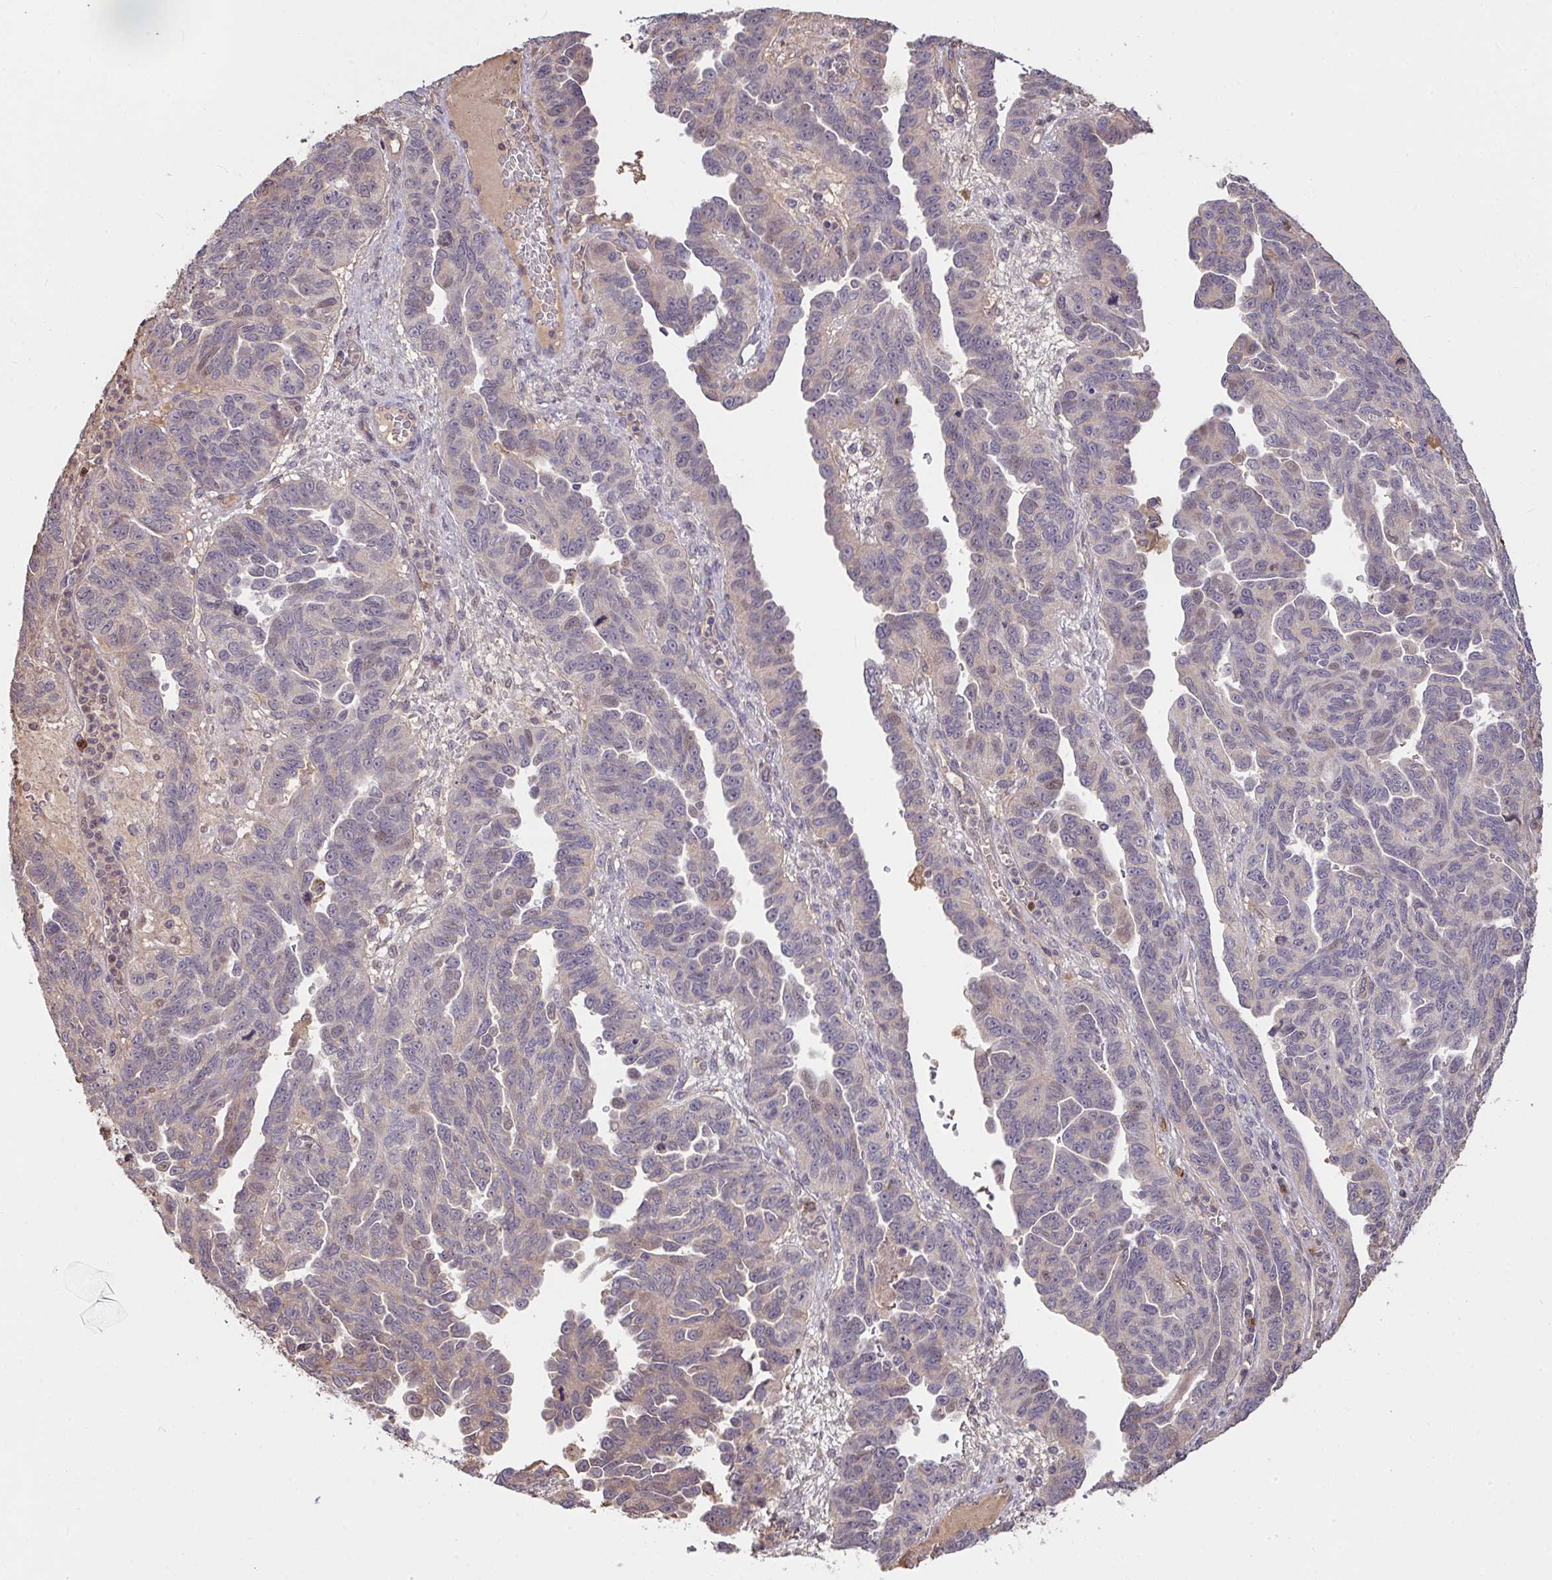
{"staining": {"intensity": "weak", "quantity": "<25%", "location": "cytoplasmic/membranous,nuclear"}, "tissue": "ovarian cancer", "cell_type": "Tumor cells", "image_type": "cancer", "snomed": [{"axis": "morphology", "description": "Cystadenocarcinoma, serous, NOS"}, {"axis": "topography", "description": "Ovary"}], "caption": "Immunohistochemical staining of ovarian serous cystadenocarcinoma reveals no significant positivity in tumor cells. (DAB immunohistochemistry (IHC) visualized using brightfield microscopy, high magnification).", "gene": "FCER1A", "patient": {"sex": "female", "age": 64}}